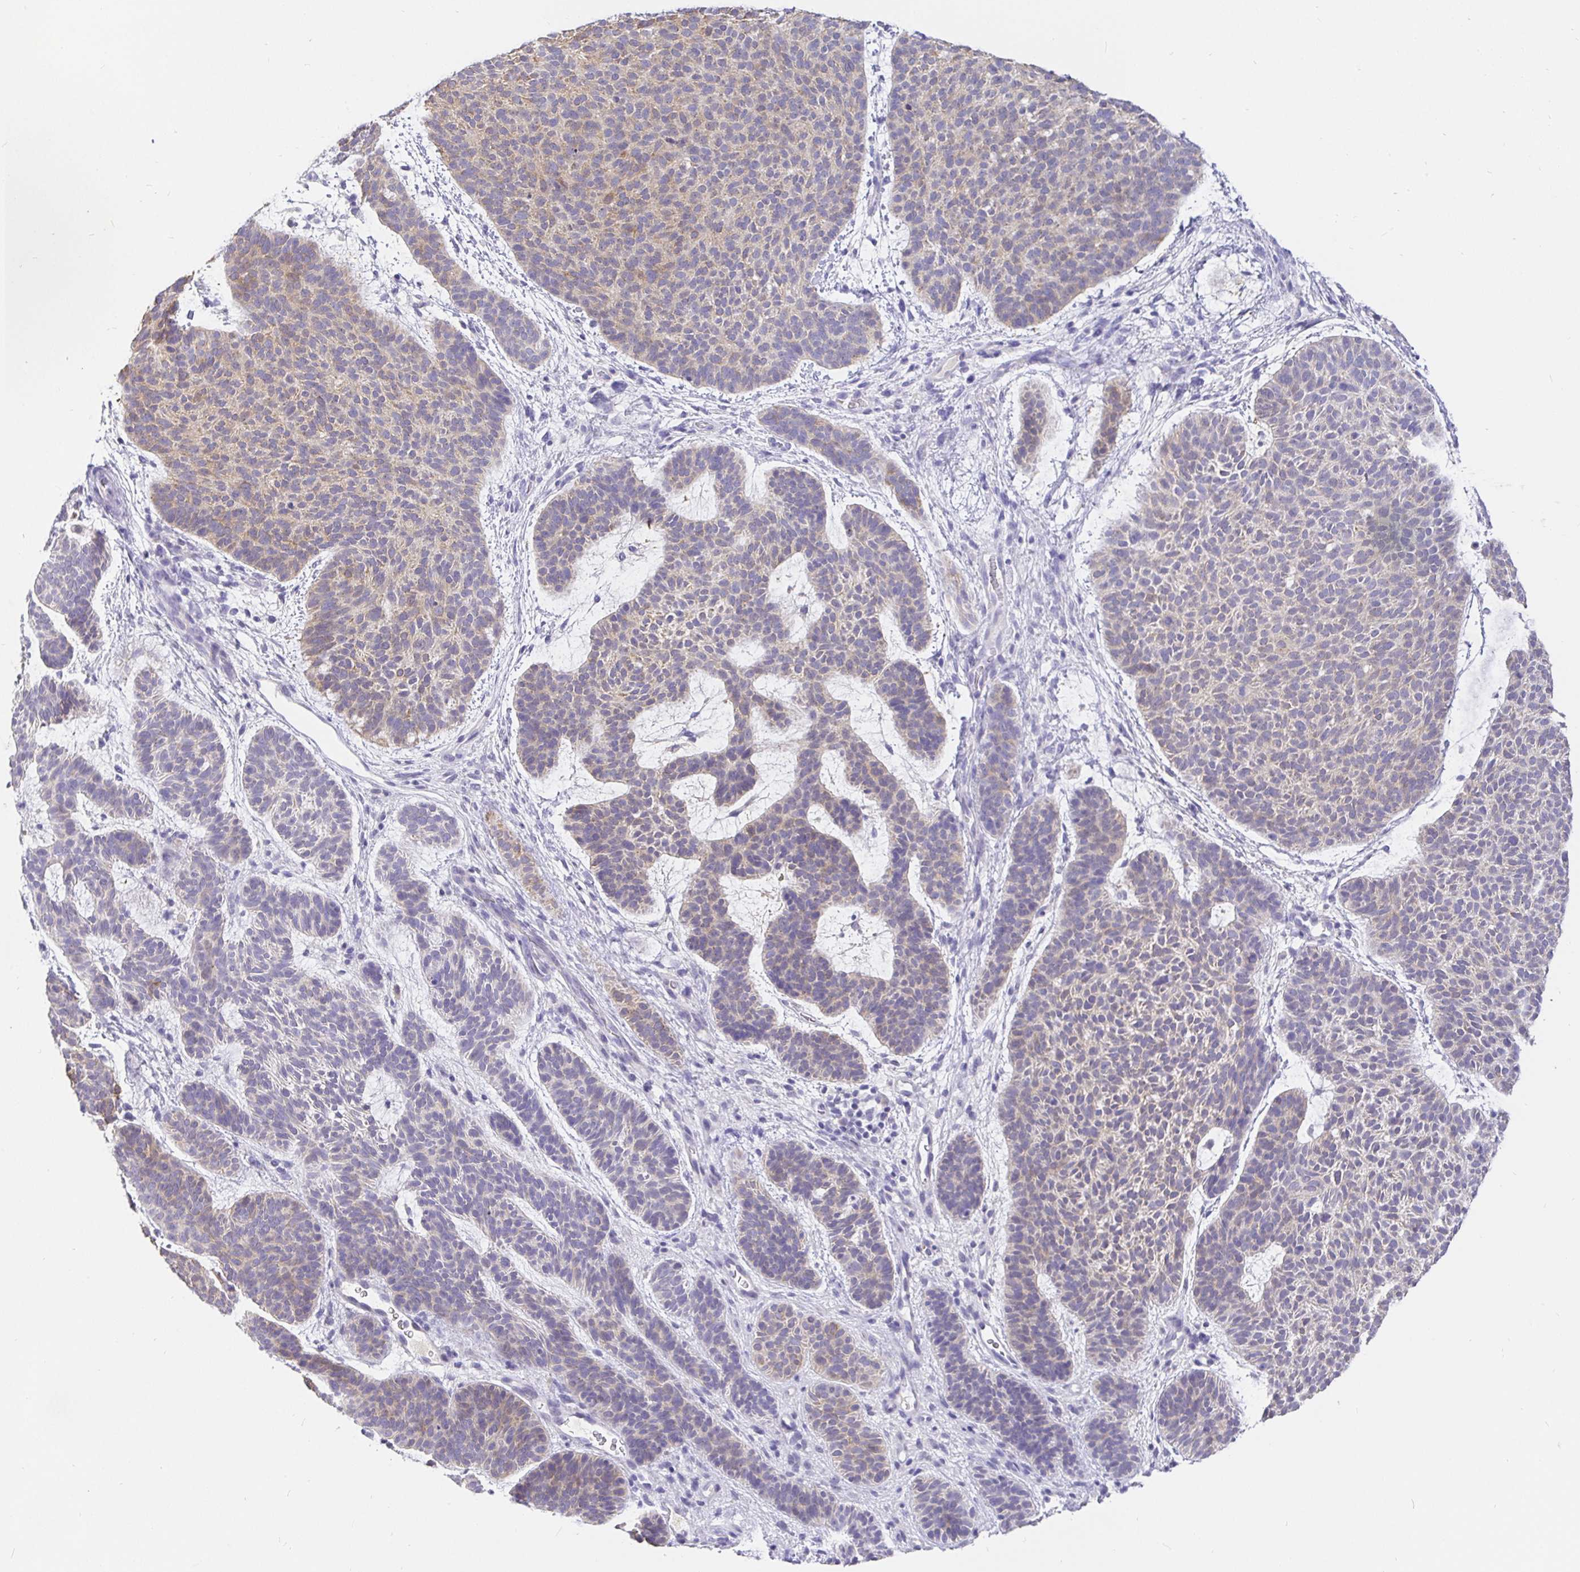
{"staining": {"intensity": "weak", "quantity": "<25%", "location": "cytoplasmic/membranous"}, "tissue": "skin cancer", "cell_type": "Tumor cells", "image_type": "cancer", "snomed": [{"axis": "morphology", "description": "Basal cell carcinoma"}, {"axis": "topography", "description": "Skin"}, {"axis": "topography", "description": "Skin of face"}], "caption": "Immunohistochemistry image of basal cell carcinoma (skin) stained for a protein (brown), which exhibits no expression in tumor cells.", "gene": "EZHIP", "patient": {"sex": "male", "age": 73}}